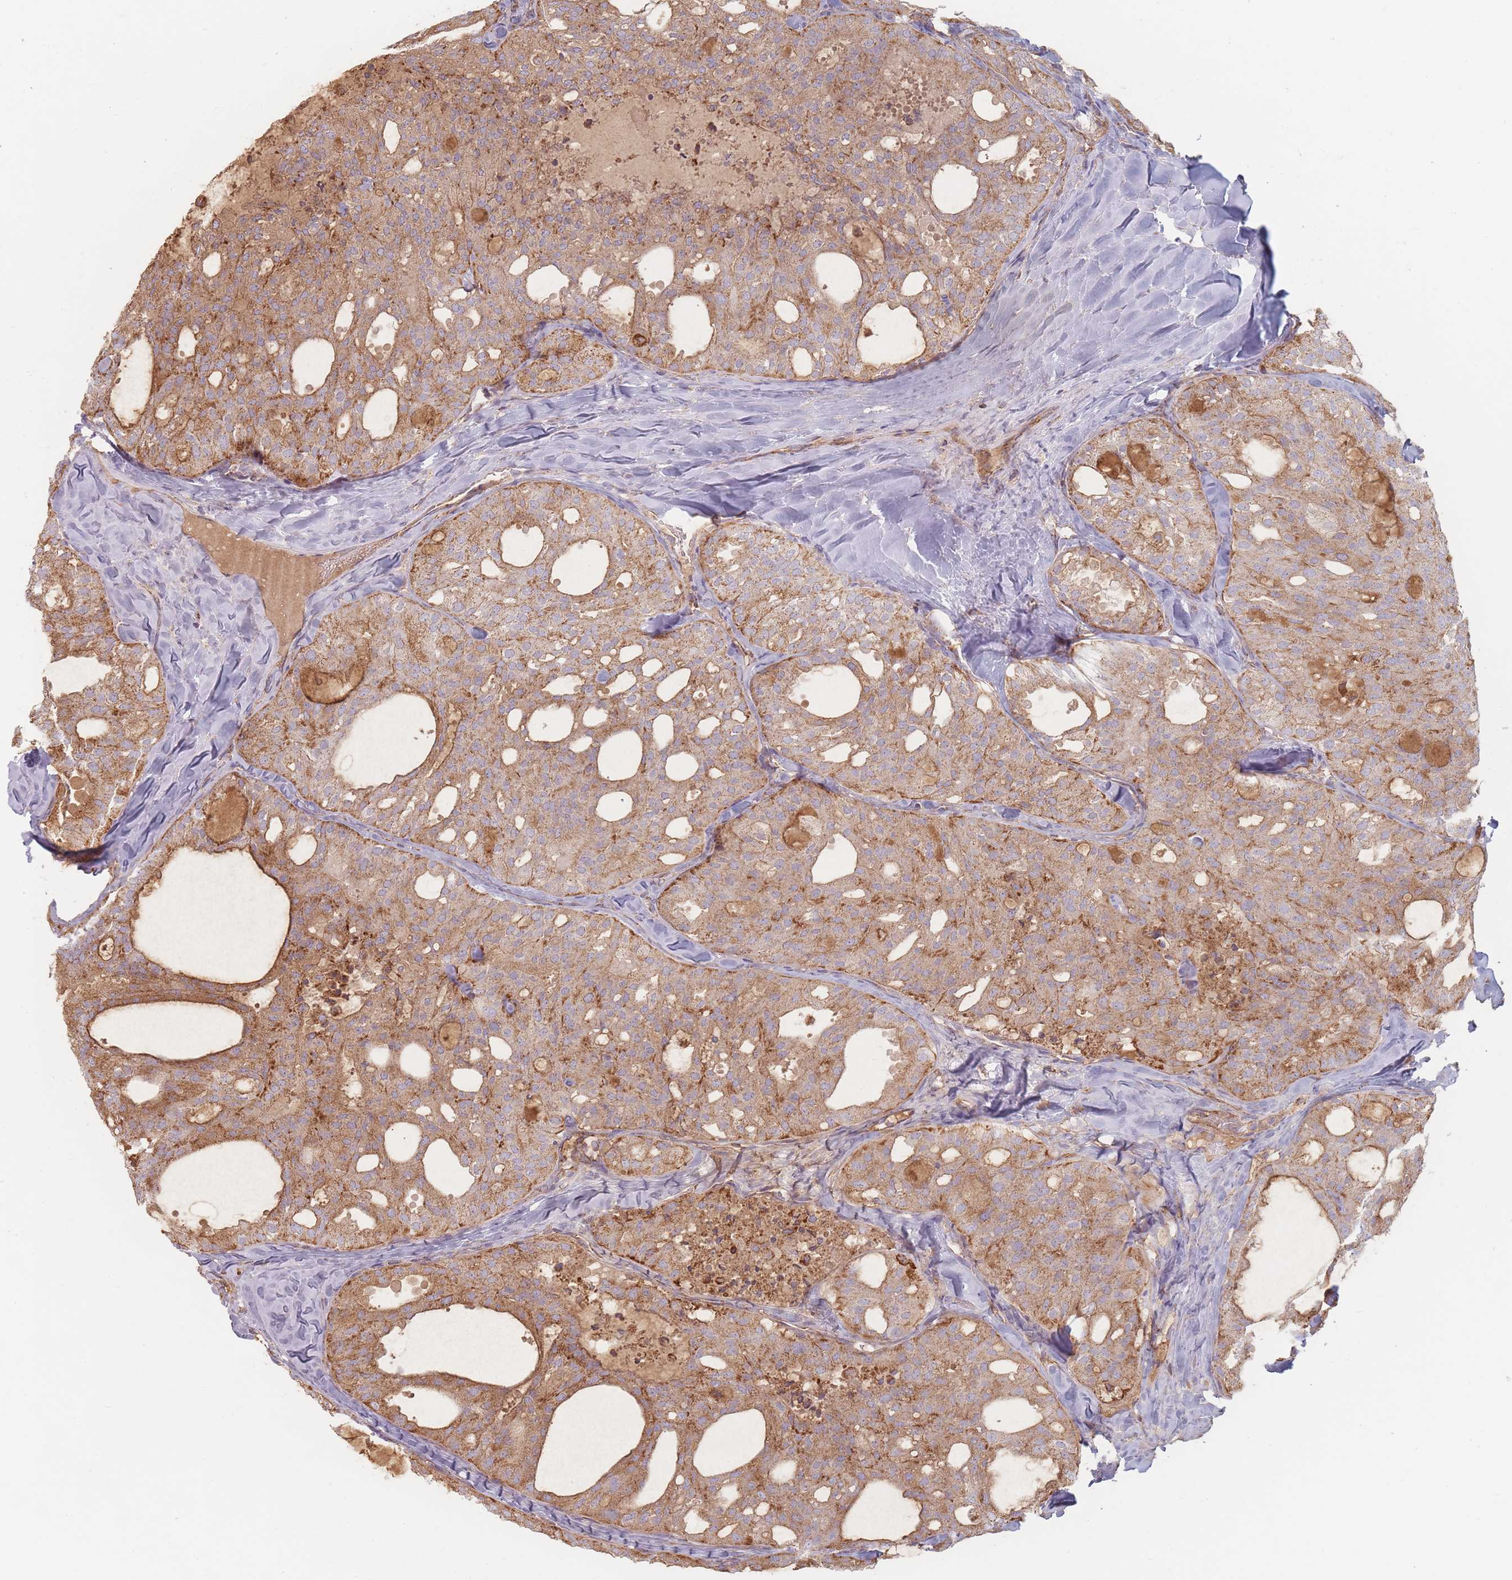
{"staining": {"intensity": "moderate", "quantity": ">75%", "location": "cytoplasmic/membranous"}, "tissue": "thyroid cancer", "cell_type": "Tumor cells", "image_type": "cancer", "snomed": [{"axis": "morphology", "description": "Follicular adenoma carcinoma, NOS"}, {"axis": "topography", "description": "Thyroid gland"}], "caption": "Follicular adenoma carcinoma (thyroid) stained with DAB (3,3'-diaminobenzidine) IHC shows medium levels of moderate cytoplasmic/membranous staining in about >75% of tumor cells.", "gene": "ESRP2", "patient": {"sex": "male", "age": 75}}